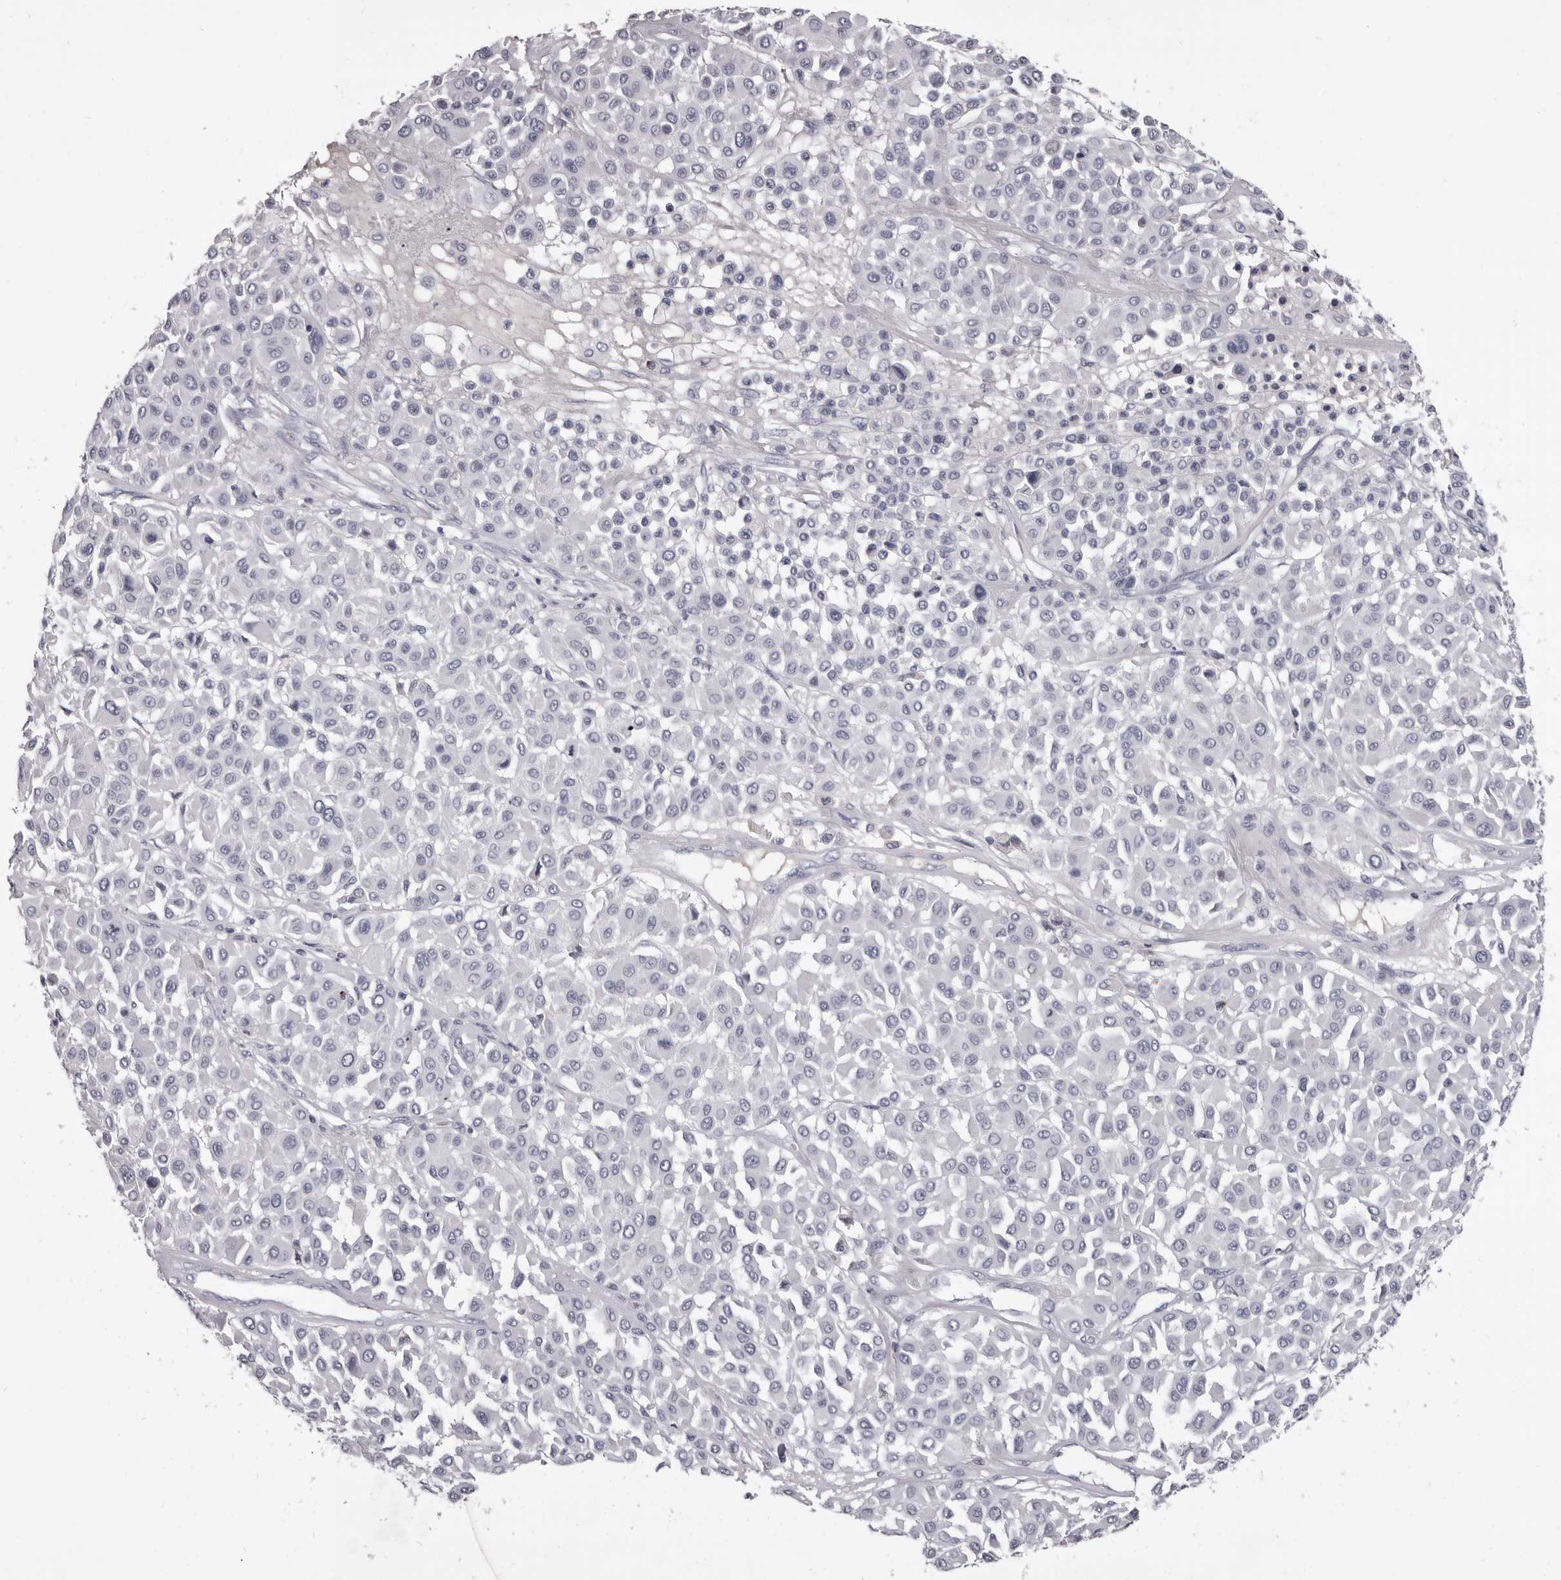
{"staining": {"intensity": "negative", "quantity": "none", "location": "none"}, "tissue": "melanoma", "cell_type": "Tumor cells", "image_type": "cancer", "snomed": [{"axis": "morphology", "description": "Malignant melanoma, Metastatic site"}, {"axis": "topography", "description": "Soft tissue"}], "caption": "The image displays no staining of tumor cells in melanoma. (Immunohistochemistry (ihc), brightfield microscopy, high magnification).", "gene": "GZMH", "patient": {"sex": "male", "age": 41}}